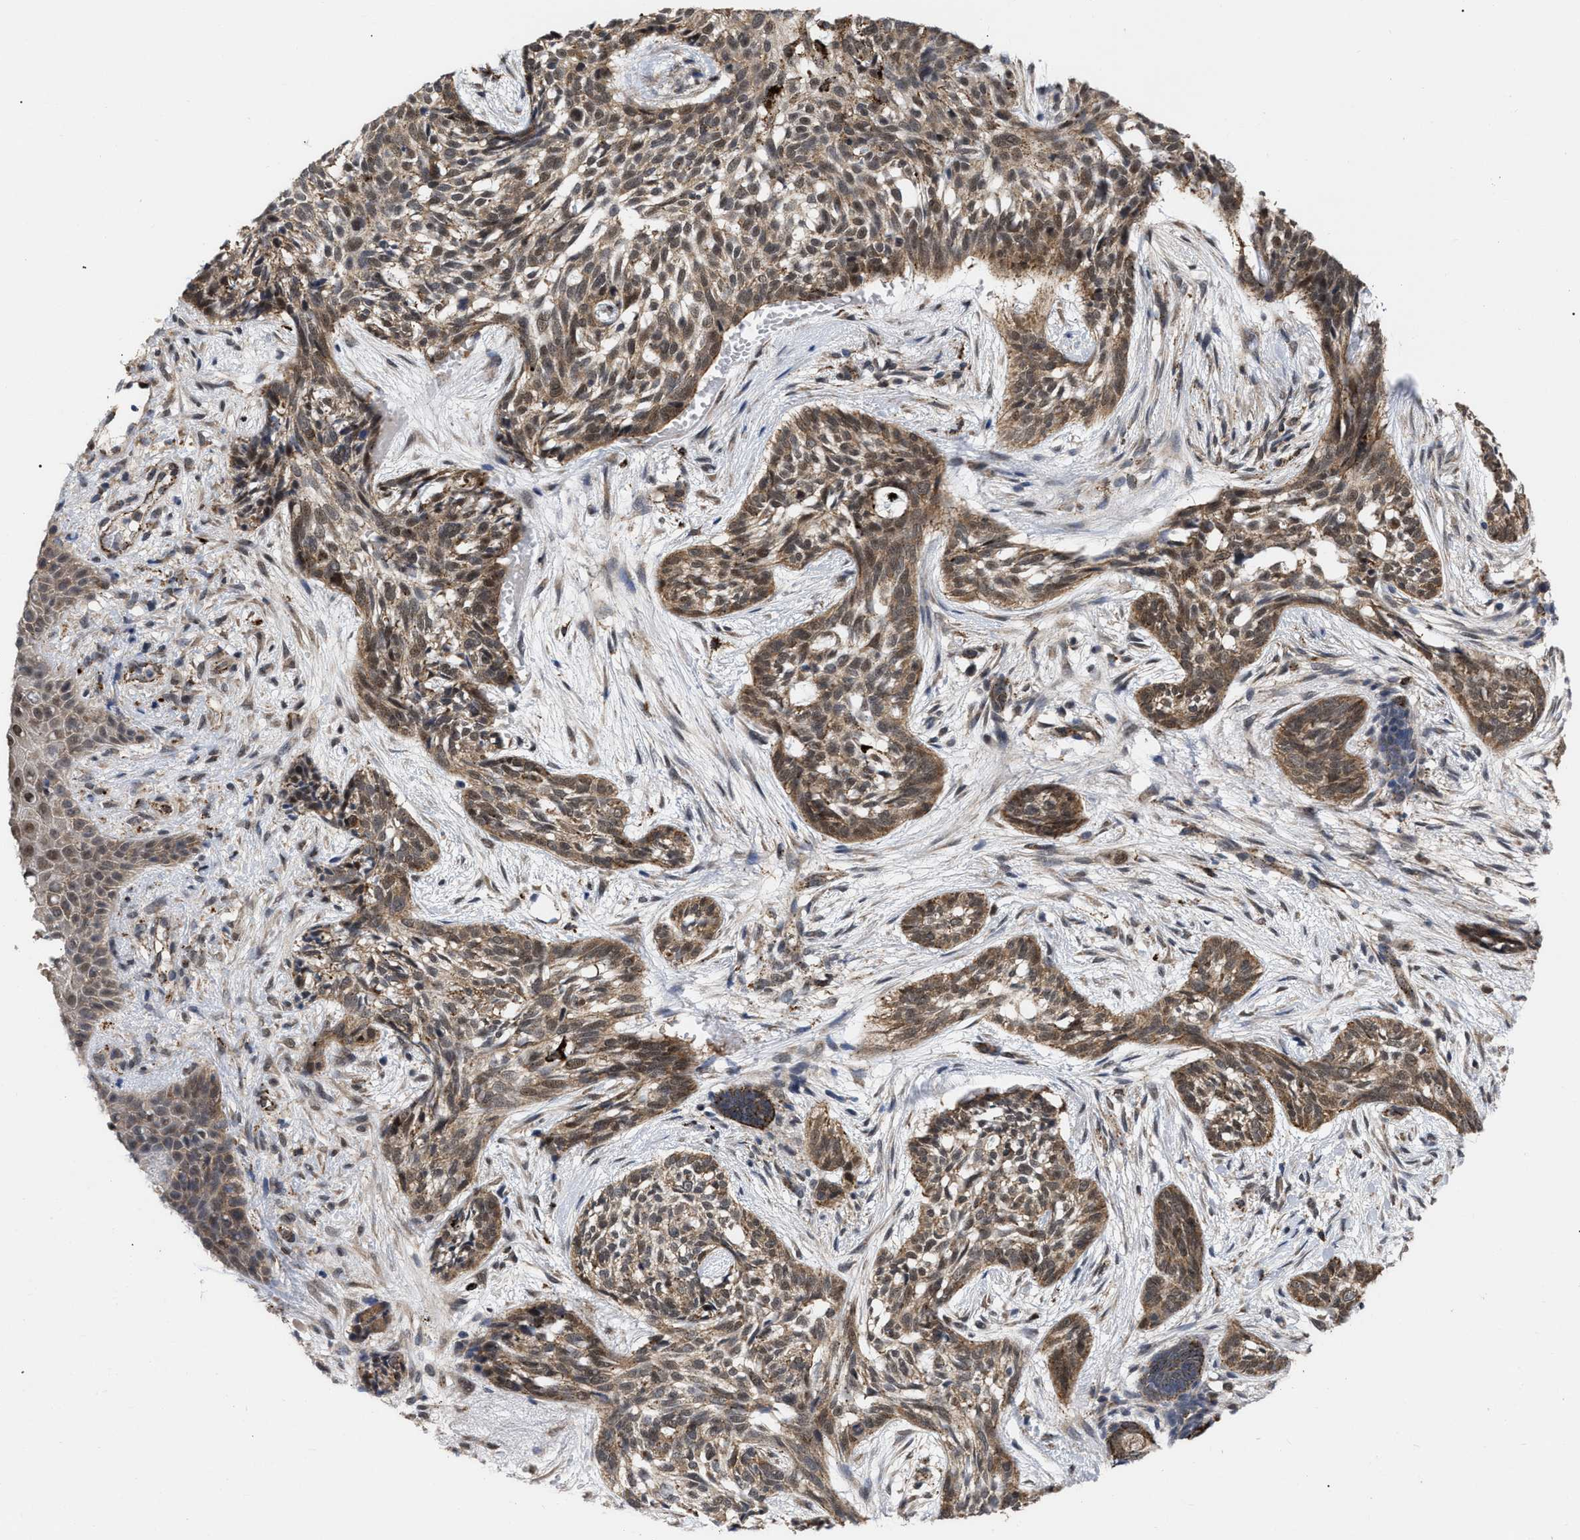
{"staining": {"intensity": "moderate", "quantity": ">75%", "location": "cytoplasmic/membranous,nuclear"}, "tissue": "skin cancer", "cell_type": "Tumor cells", "image_type": "cancer", "snomed": [{"axis": "morphology", "description": "Basal cell carcinoma"}, {"axis": "topography", "description": "Skin"}], "caption": "Immunohistochemical staining of human skin basal cell carcinoma shows medium levels of moderate cytoplasmic/membranous and nuclear staining in approximately >75% of tumor cells.", "gene": "UPF1", "patient": {"sex": "female", "age": 88}}